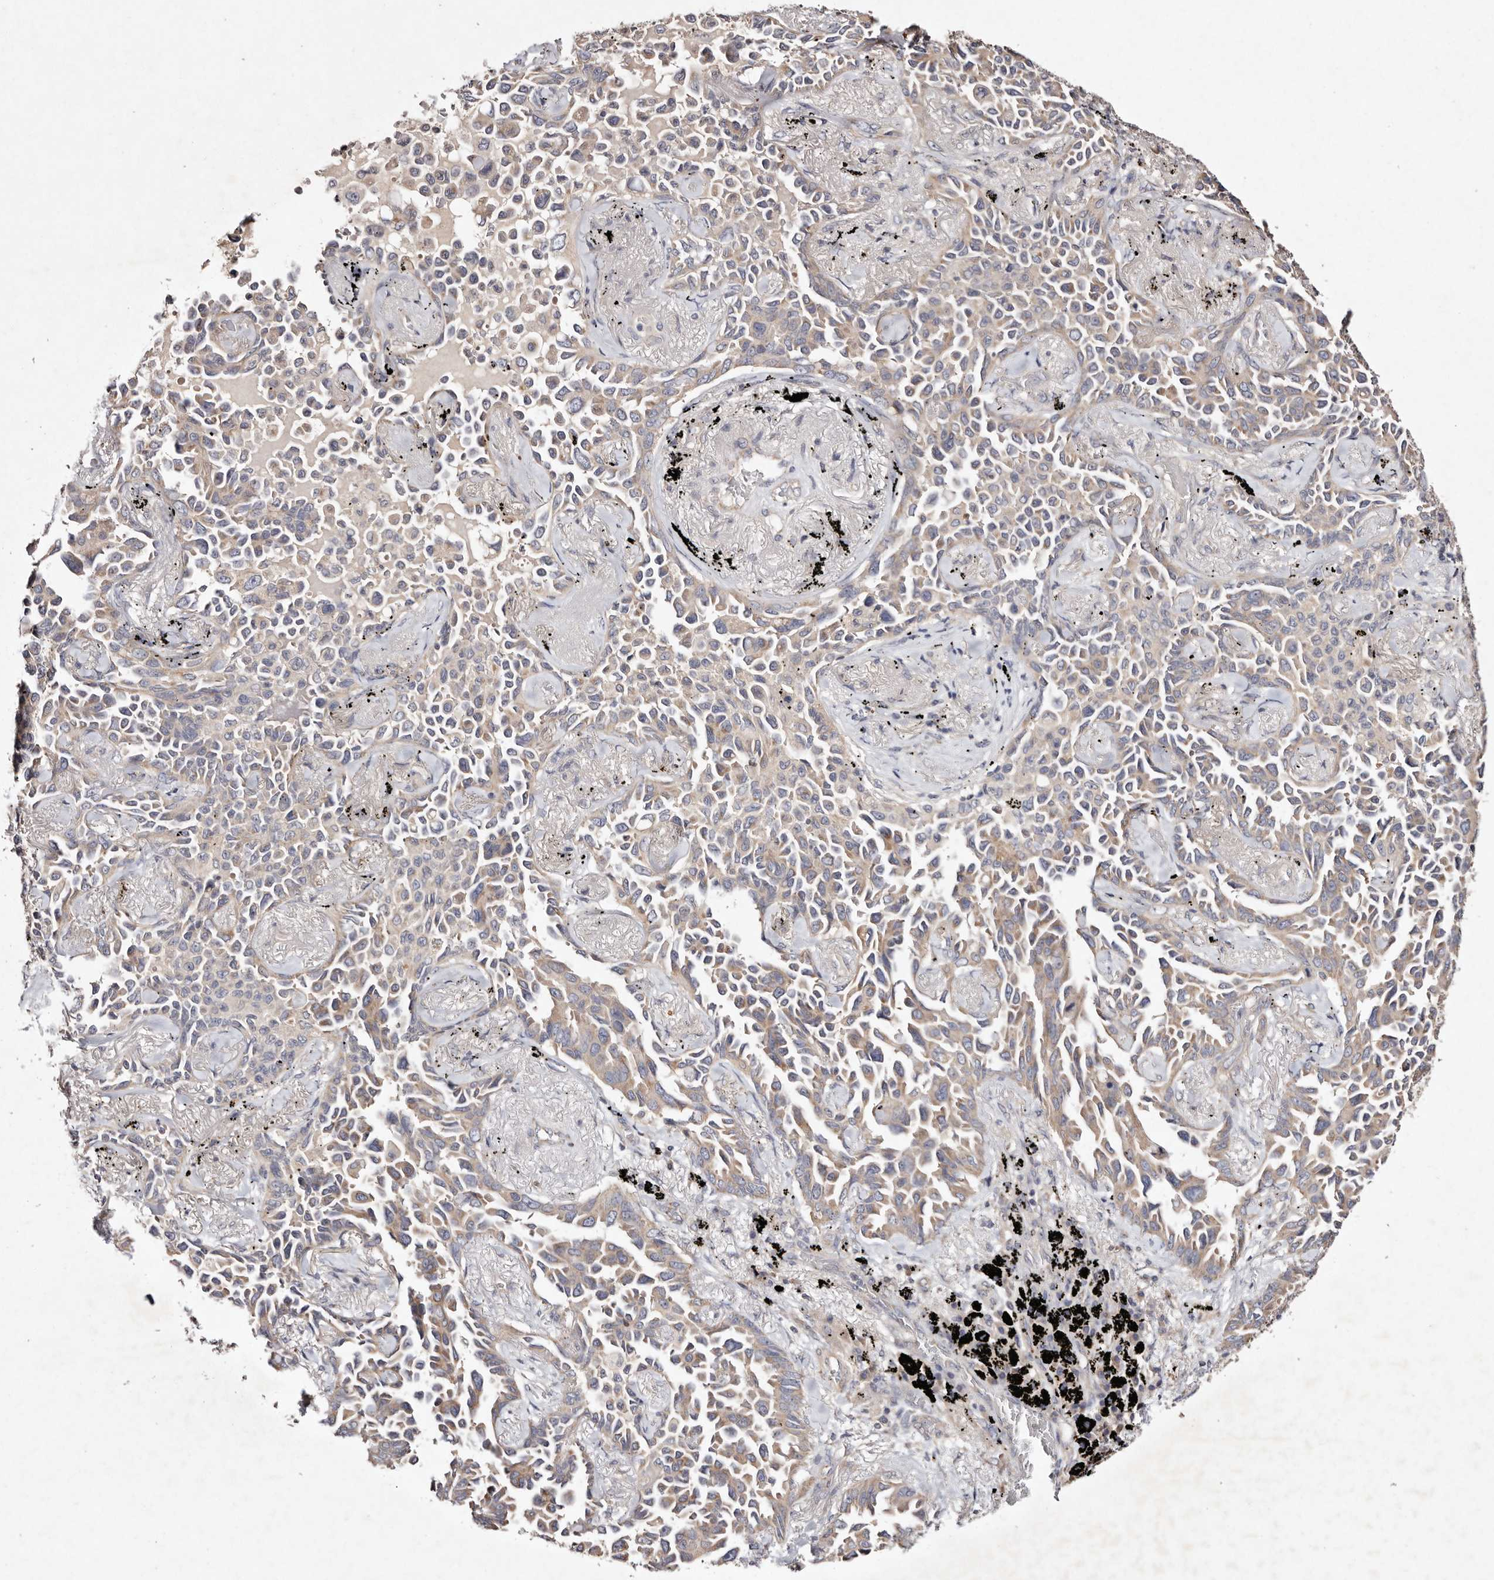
{"staining": {"intensity": "weak", "quantity": ">75%", "location": "cytoplasmic/membranous"}, "tissue": "lung cancer", "cell_type": "Tumor cells", "image_type": "cancer", "snomed": [{"axis": "morphology", "description": "Adenocarcinoma, NOS"}, {"axis": "topography", "description": "Lung"}], "caption": "This histopathology image displays IHC staining of human adenocarcinoma (lung), with low weak cytoplasmic/membranous staining in approximately >75% of tumor cells.", "gene": "TSC2", "patient": {"sex": "female", "age": 67}}